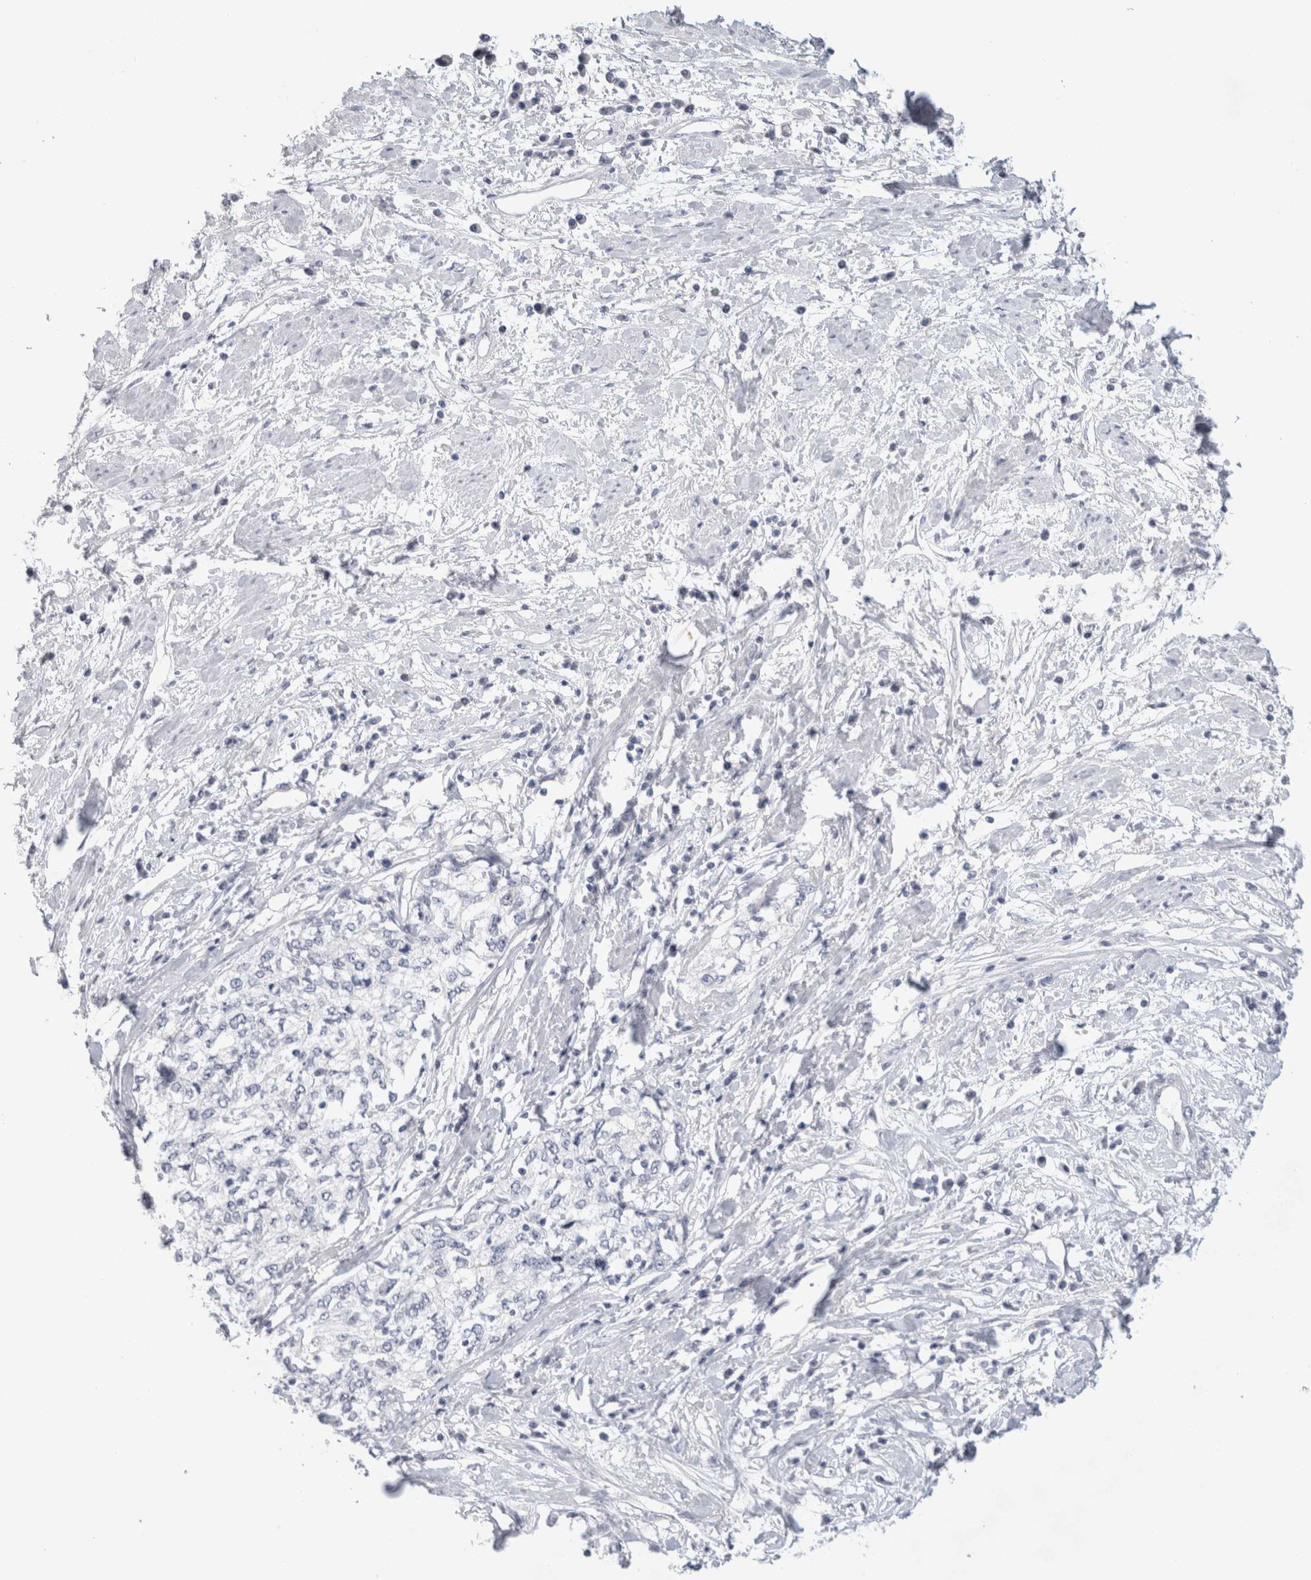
{"staining": {"intensity": "negative", "quantity": "none", "location": "none"}, "tissue": "cervical cancer", "cell_type": "Tumor cells", "image_type": "cancer", "snomed": [{"axis": "morphology", "description": "Squamous cell carcinoma, NOS"}, {"axis": "topography", "description": "Cervix"}], "caption": "DAB immunohistochemical staining of cervical squamous cell carcinoma displays no significant positivity in tumor cells.", "gene": "TONSL", "patient": {"sex": "female", "age": 57}}